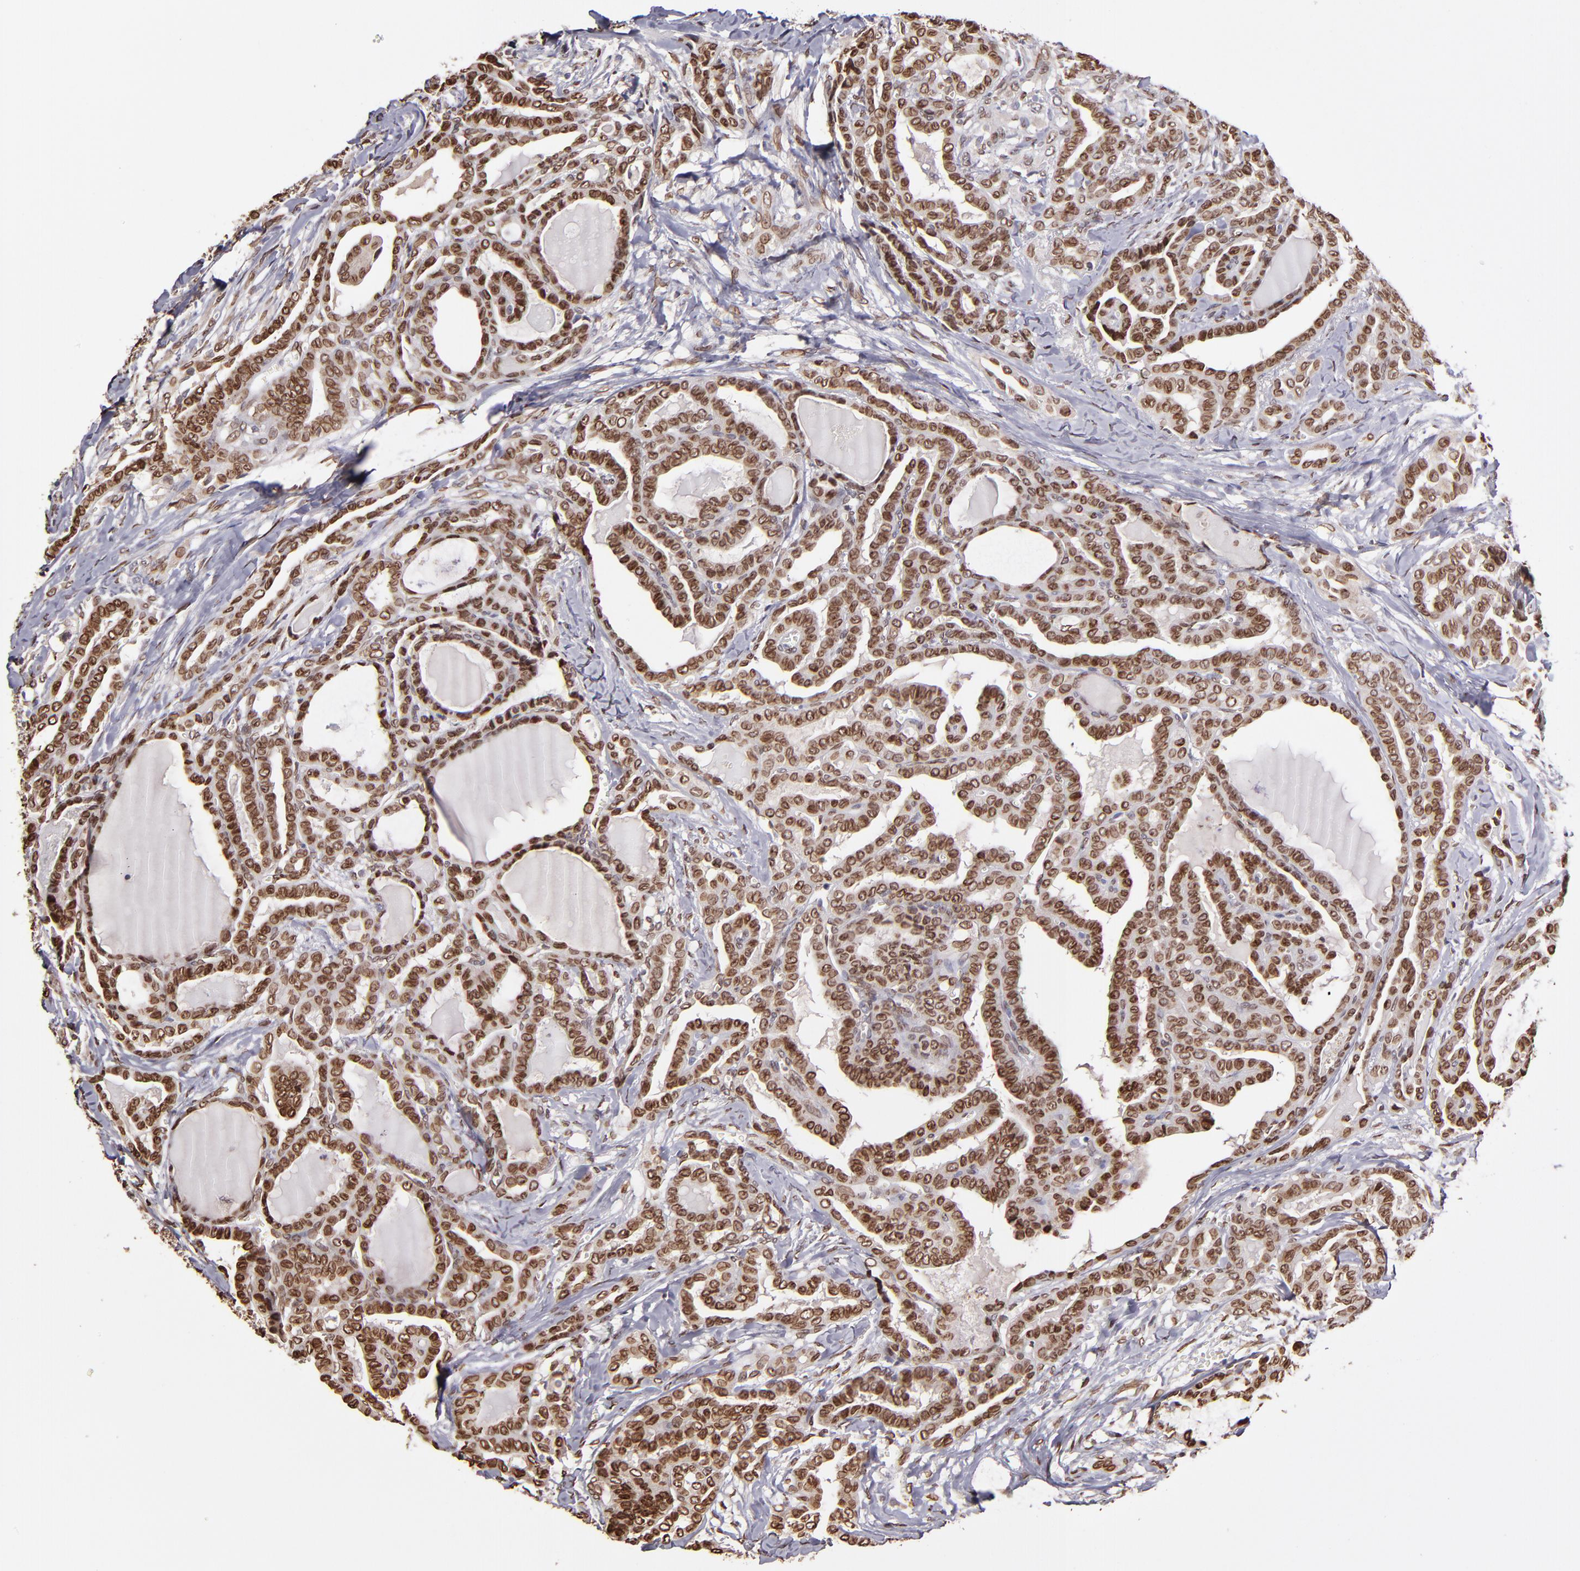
{"staining": {"intensity": "strong", "quantity": ">75%", "location": "cytoplasmic/membranous,nuclear"}, "tissue": "thyroid cancer", "cell_type": "Tumor cells", "image_type": "cancer", "snomed": [{"axis": "morphology", "description": "Carcinoma, NOS"}, {"axis": "topography", "description": "Thyroid gland"}], "caption": "Immunohistochemistry image of neoplastic tissue: human carcinoma (thyroid) stained using immunohistochemistry displays high levels of strong protein expression localized specifically in the cytoplasmic/membranous and nuclear of tumor cells, appearing as a cytoplasmic/membranous and nuclear brown color.", "gene": "PUM3", "patient": {"sex": "female", "age": 91}}